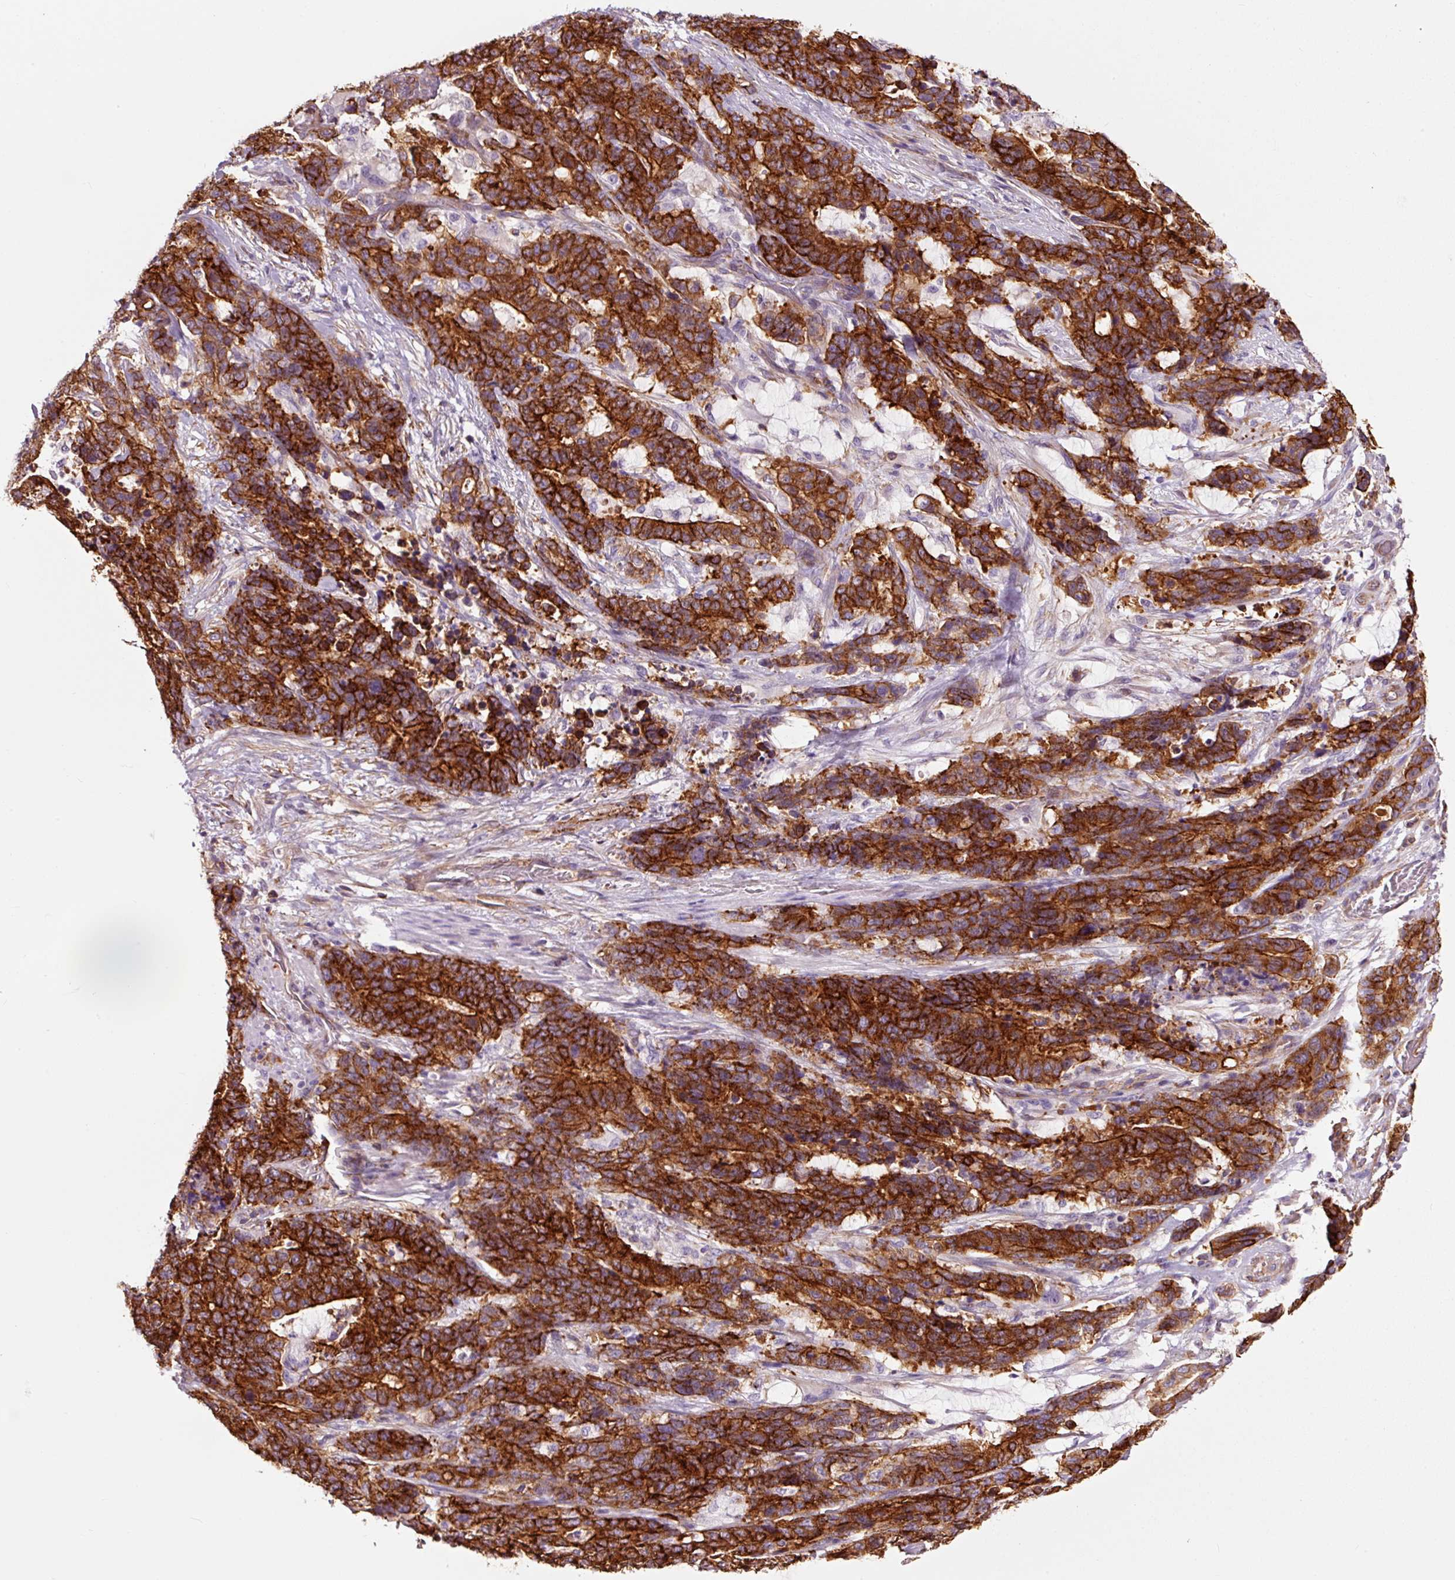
{"staining": {"intensity": "strong", "quantity": ">75%", "location": "cytoplasmic/membranous"}, "tissue": "stomach cancer", "cell_type": "Tumor cells", "image_type": "cancer", "snomed": [{"axis": "morphology", "description": "Normal tissue, NOS"}, {"axis": "morphology", "description": "Adenocarcinoma, NOS"}, {"axis": "topography", "description": "Stomach"}], "caption": "Stomach cancer (adenocarcinoma) stained with a brown dye shows strong cytoplasmic/membranous positive expression in approximately >75% of tumor cells.", "gene": "ADD3", "patient": {"sex": "female", "age": 64}}